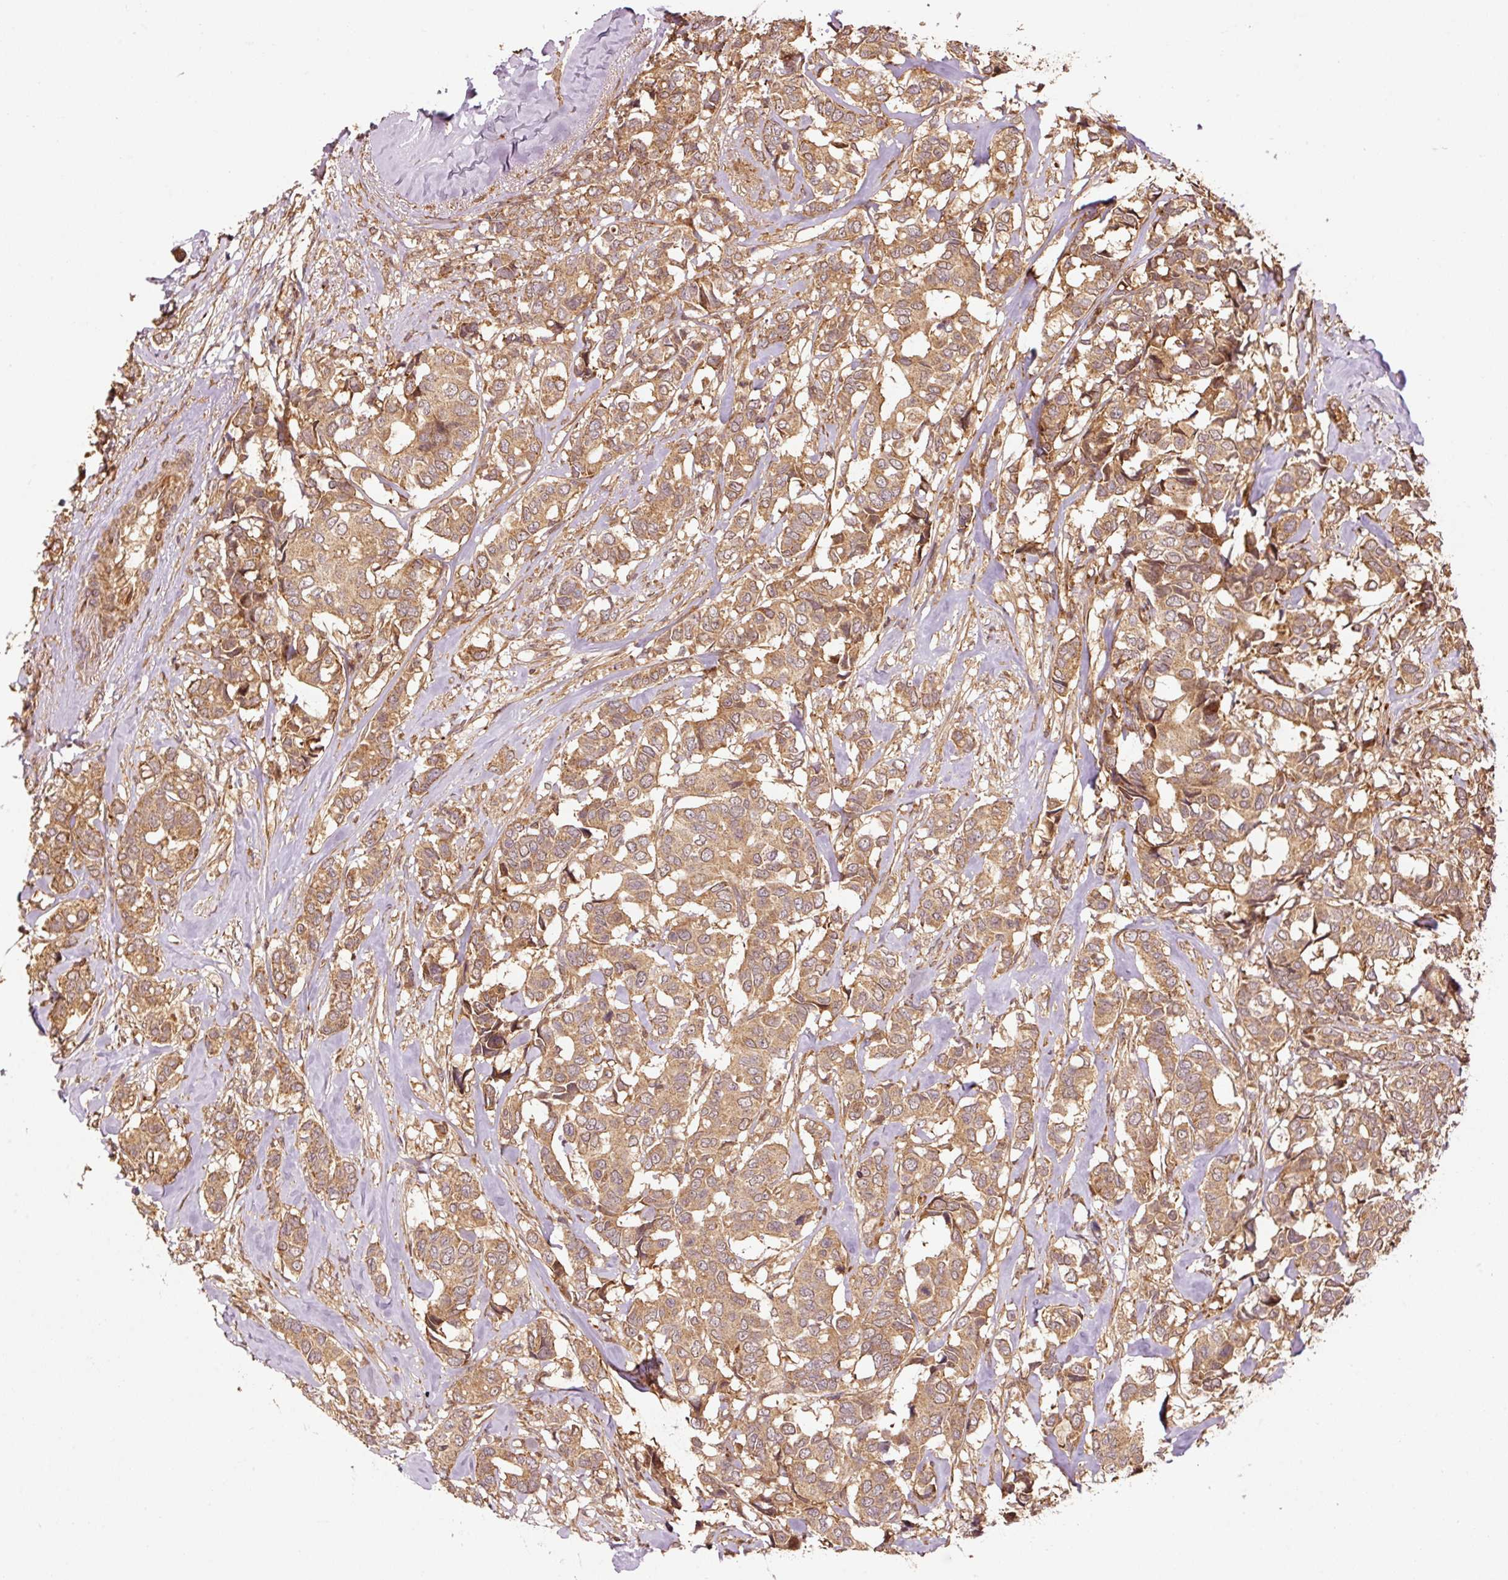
{"staining": {"intensity": "moderate", "quantity": ">75%", "location": "cytoplasmic/membranous"}, "tissue": "breast cancer", "cell_type": "Tumor cells", "image_type": "cancer", "snomed": [{"axis": "morphology", "description": "Duct carcinoma"}, {"axis": "topography", "description": "Breast"}], "caption": "Breast cancer stained for a protein (brown) displays moderate cytoplasmic/membranous positive expression in about >75% of tumor cells.", "gene": "OXER1", "patient": {"sex": "female", "age": 87}}